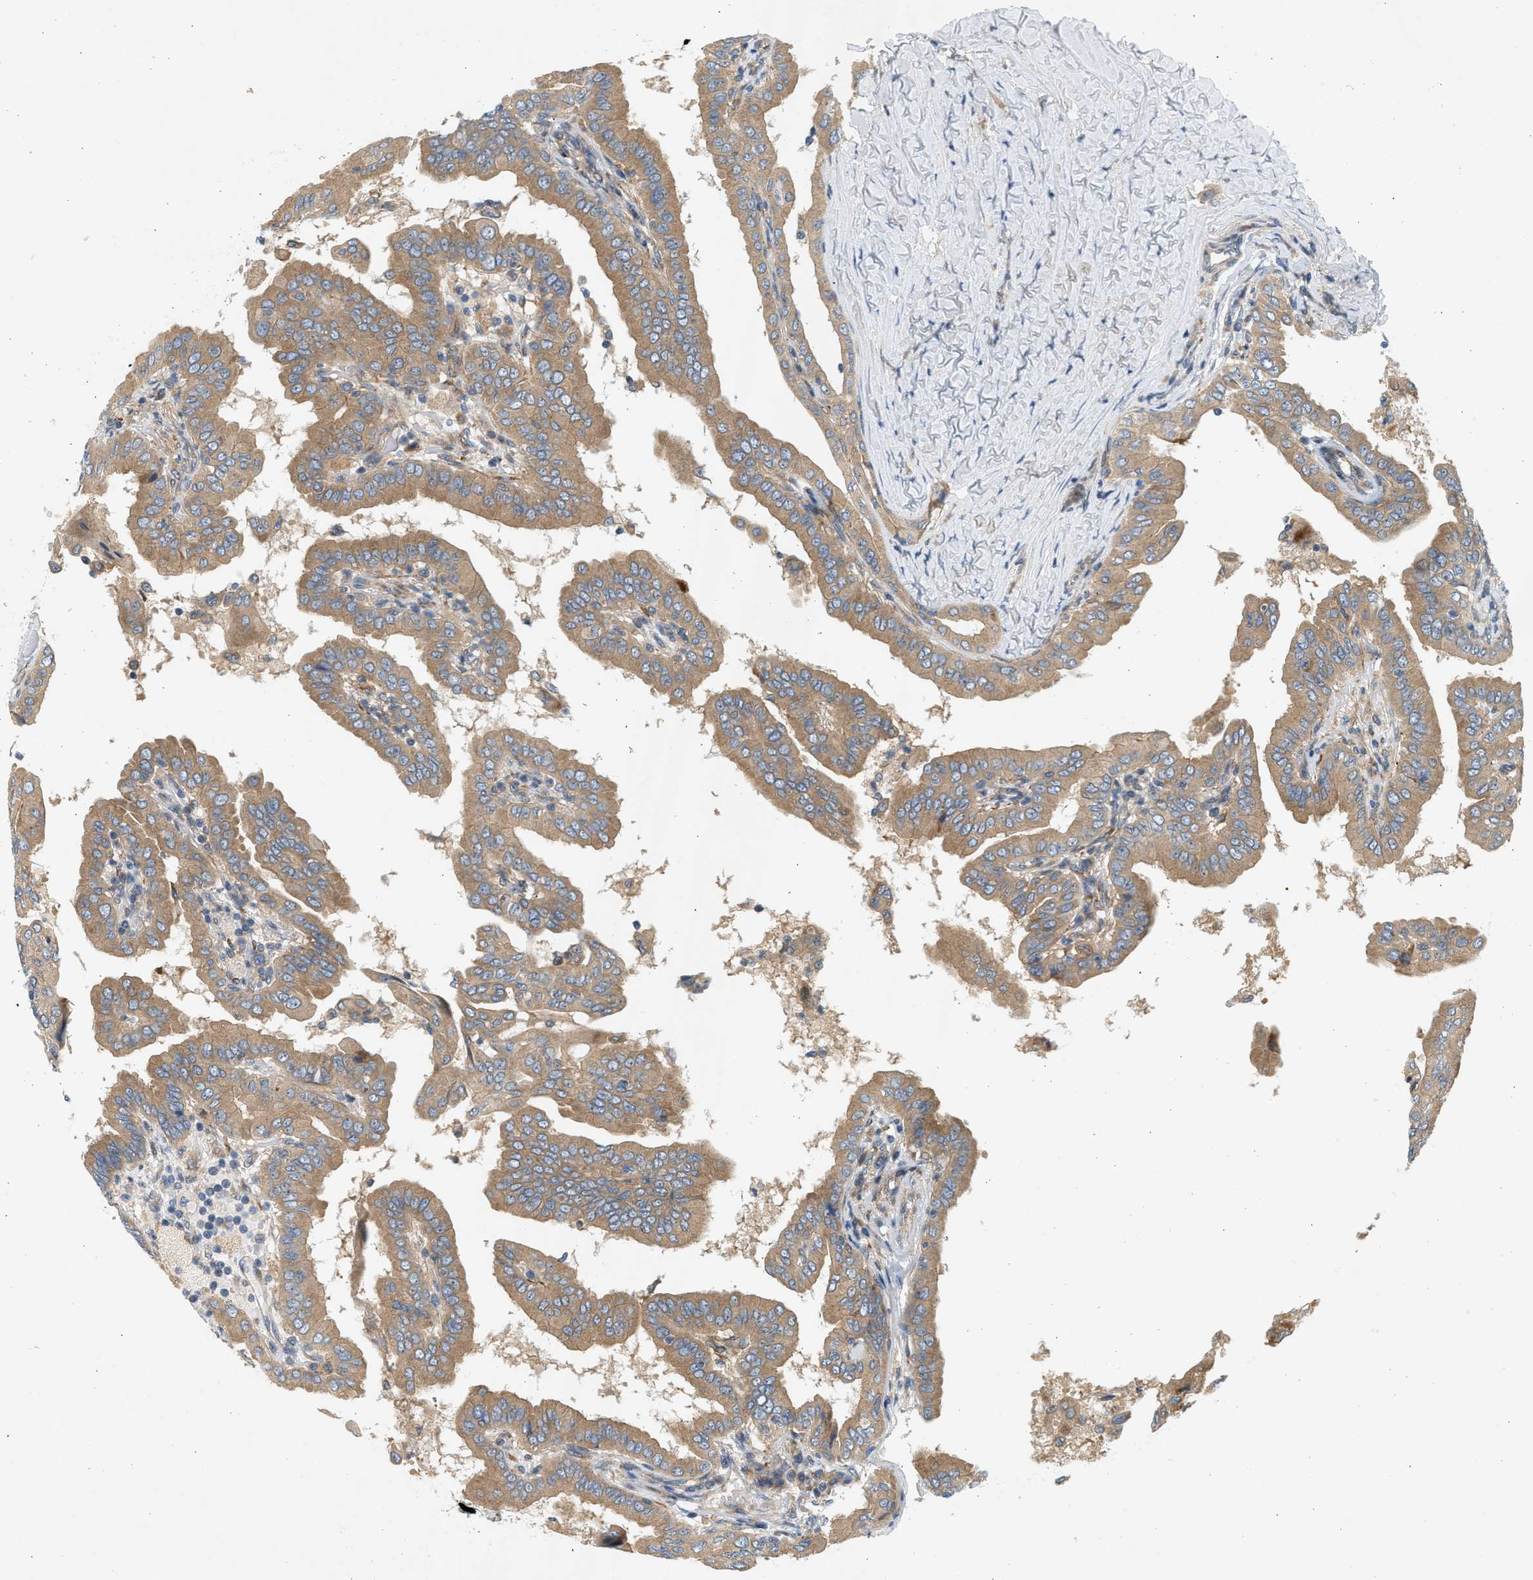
{"staining": {"intensity": "moderate", "quantity": ">75%", "location": "cytoplasmic/membranous"}, "tissue": "thyroid cancer", "cell_type": "Tumor cells", "image_type": "cancer", "snomed": [{"axis": "morphology", "description": "Papillary adenocarcinoma, NOS"}, {"axis": "topography", "description": "Thyroid gland"}], "caption": "A brown stain shows moderate cytoplasmic/membranous positivity of a protein in human papillary adenocarcinoma (thyroid) tumor cells.", "gene": "KDELR2", "patient": {"sex": "male", "age": 33}}